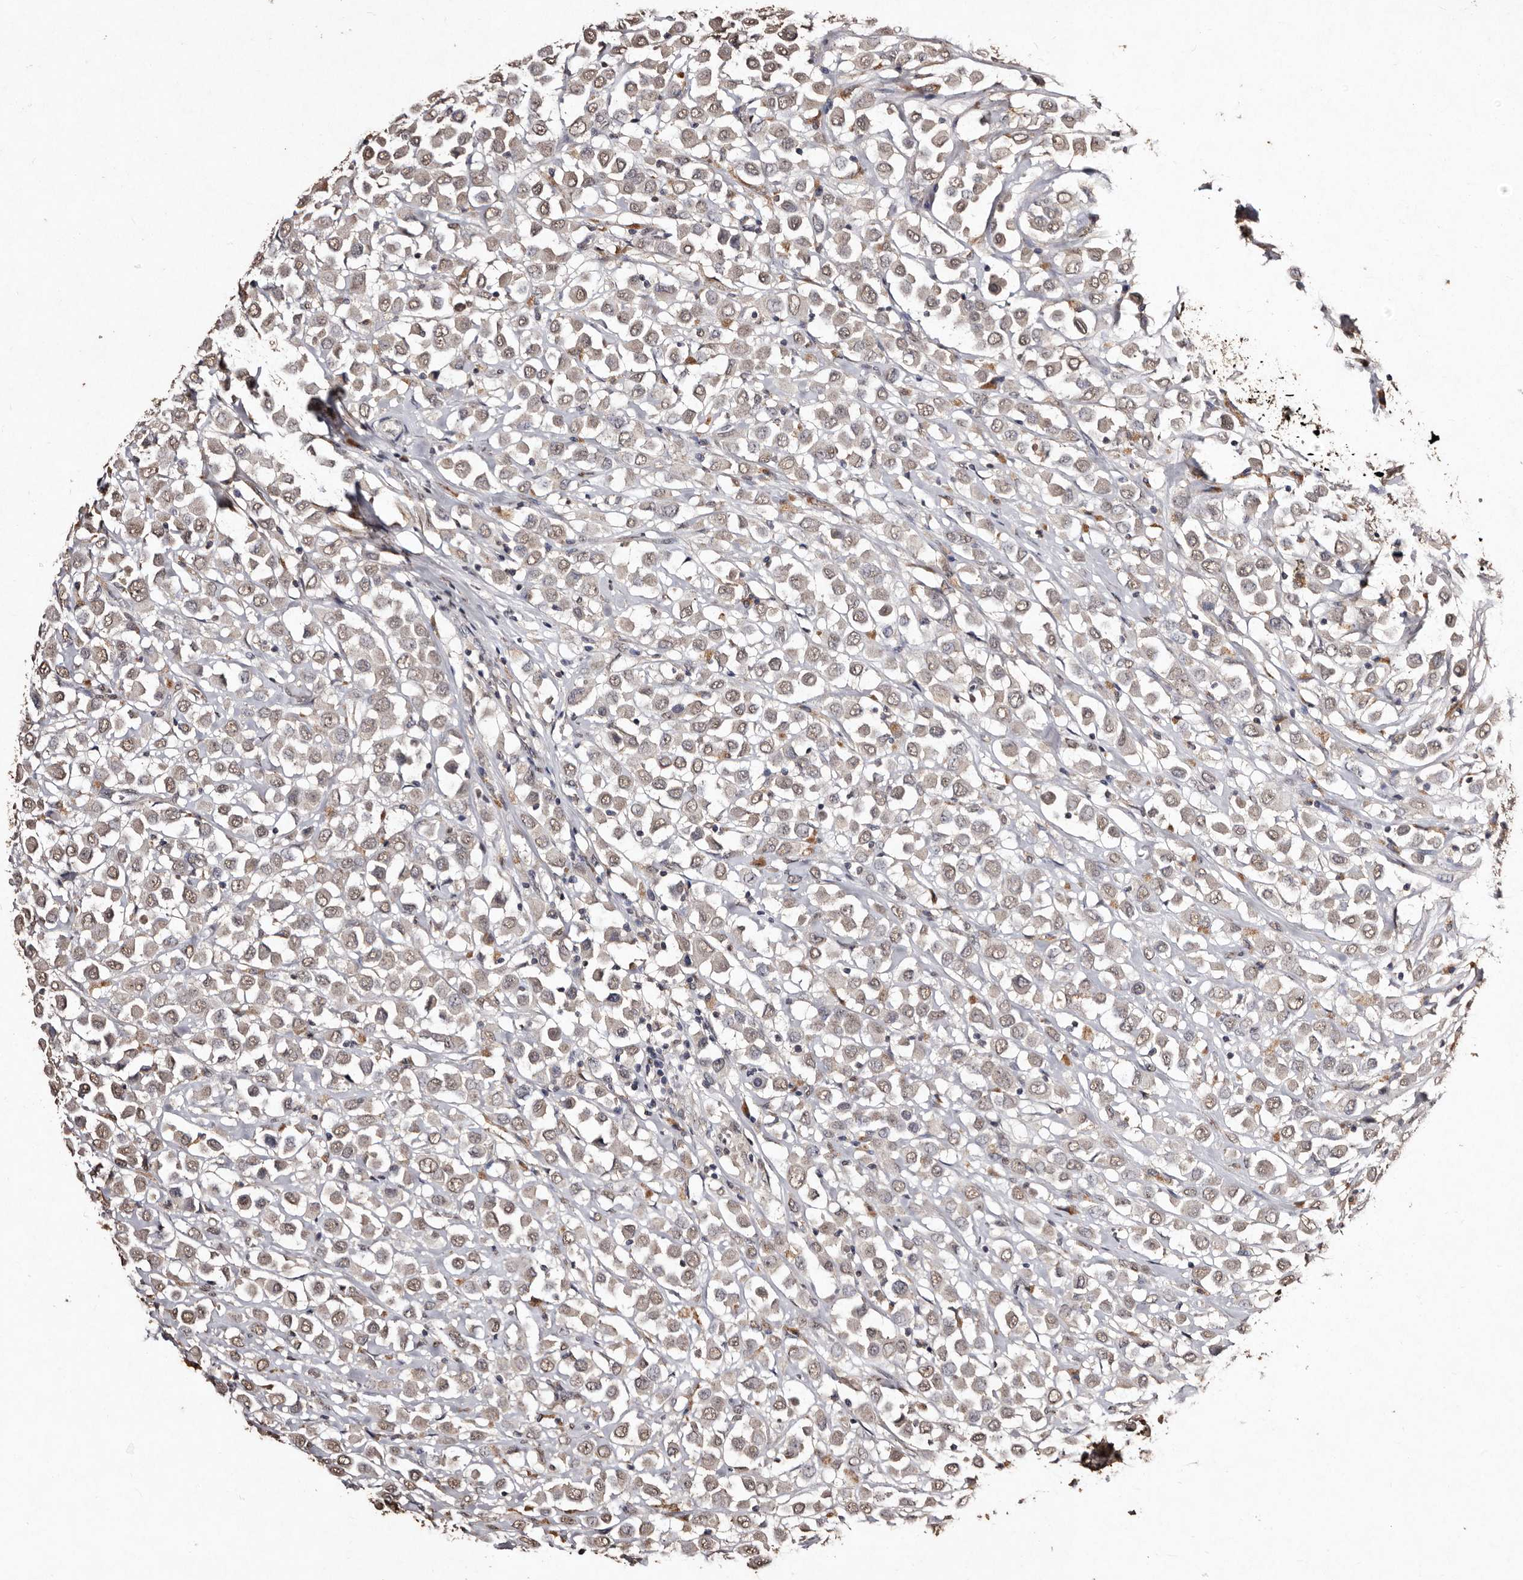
{"staining": {"intensity": "moderate", "quantity": ">75%", "location": "nuclear"}, "tissue": "breast cancer", "cell_type": "Tumor cells", "image_type": "cancer", "snomed": [{"axis": "morphology", "description": "Duct carcinoma"}, {"axis": "topography", "description": "Breast"}], "caption": "This image exhibits IHC staining of breast cancer, with medium moderate nuclear expression in approximately >75% of tumor cells.", "gene": "ERBB4", "patient": {"sex": "female", "age": 61}}